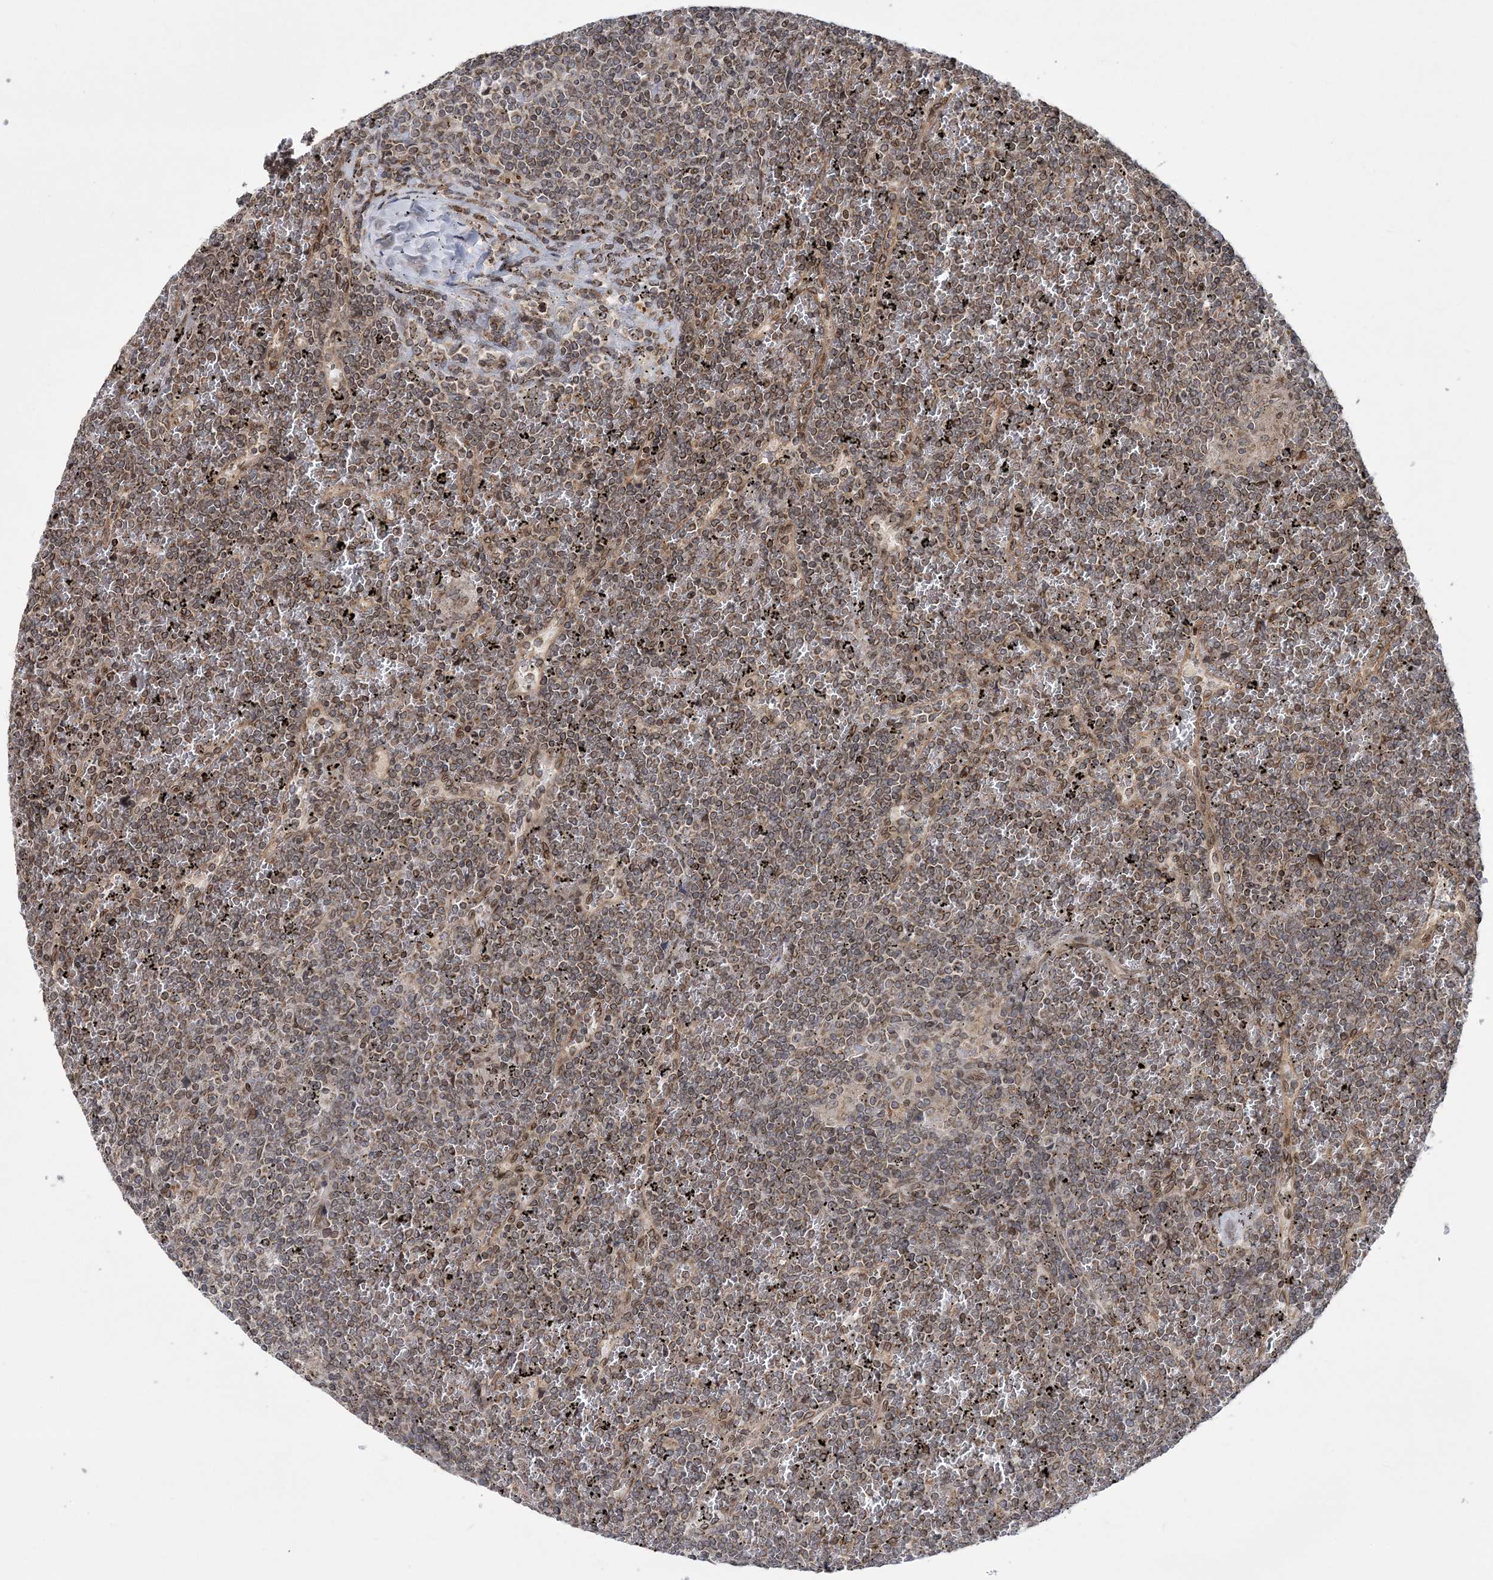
{"staining": {"intensity": "weak", "quantity": ">75%", "location": "cytoplasmic/membranous,nuclear"}, "tissue": "lymphoma", "cell_type": "Tumor cells", "image_type": "cancer", "snomed": [{"axis": "morphology", "description": "Malignant lymphoma, non-Hodgkin's type, Low grade"}, {"axis": "topography", "description": "Spleen"}], "caption": "Protein staining of lymphoma tissue exhibits weak cytoplasmic/membranous and nuclear staining in approximately >75% of tumor cells.", "gene": "DNAJC27", "patient": {"sex": "female", "age": 19}}